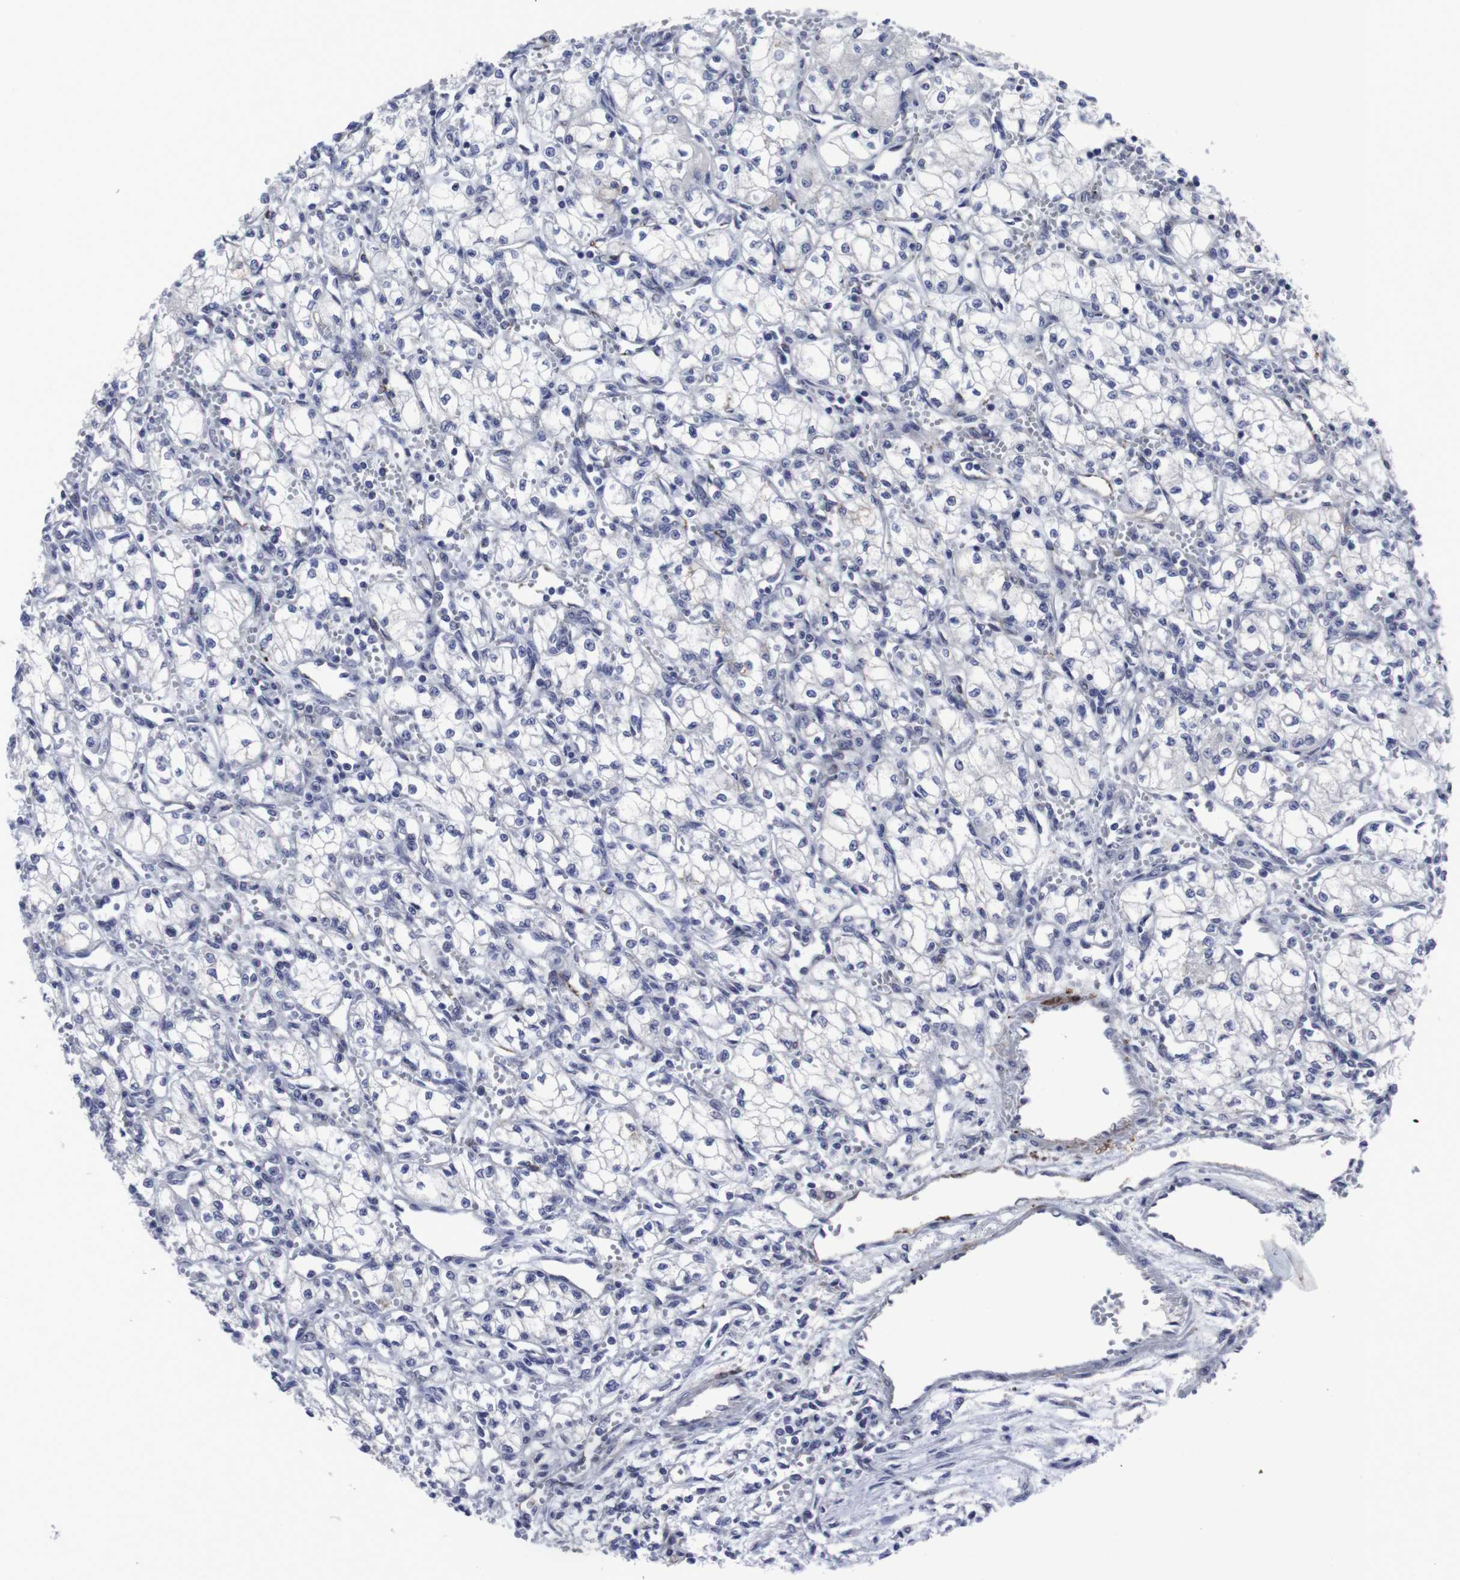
{"staining": {"intensity": "negative", "quantity": "none", "location": "none"}, "tissue": "renal cancer", "cell_type": "Tumor cells", "image_type": "cancer", "snomed": [{"axis": "morphology", "description": "Normal tissue, NOS"}, {"axis": "morphology", "description": "Adenocarcinoma, NOS"}, {"axis": "topography", "description": "Kidney"}], "caption": "IHC photomicrograph of human renal adenocarcinoma stained for a protein (brown), which shows no expression in tumor cells.", "gene": "SNCG", "patient": {"sex": "male", "age": 59}}